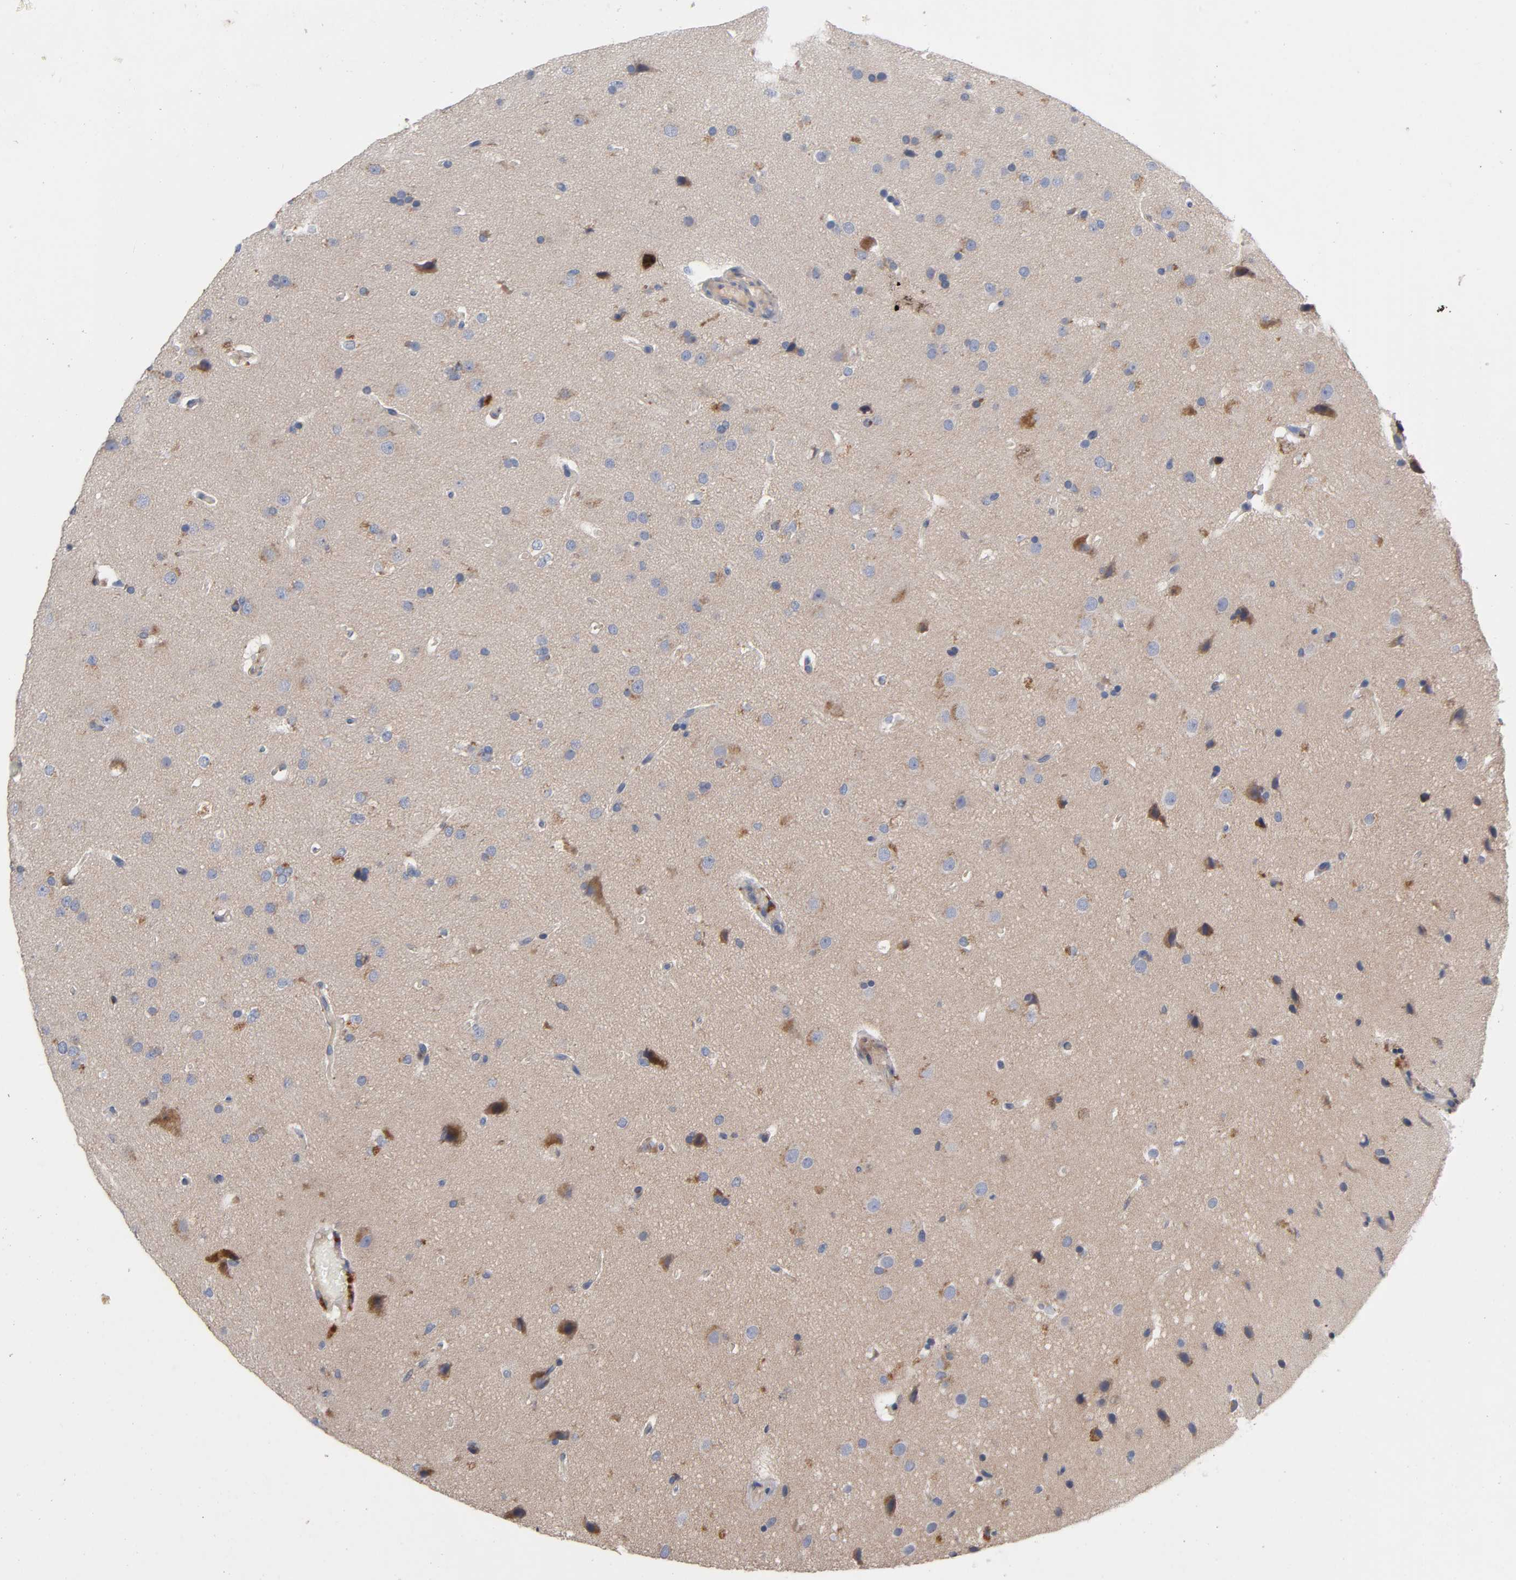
{"staining": {"intensity": "negative", "quantity": "none", "location": "none"}, "tissue": "glioma", "cell_type": "Tumor cells", "image_type": "cancer", "snomed": [{"axis": "morphology", "description": "Glioma, malignant, Low grade"}, {"axis": "topography", "description": "Cerebral cortex"}], "caption": "The photomicrograph shows no staining of tumor cells in glioma.", "gene": "CCDC134", "patient": {"sex": "female", "age": 47}}